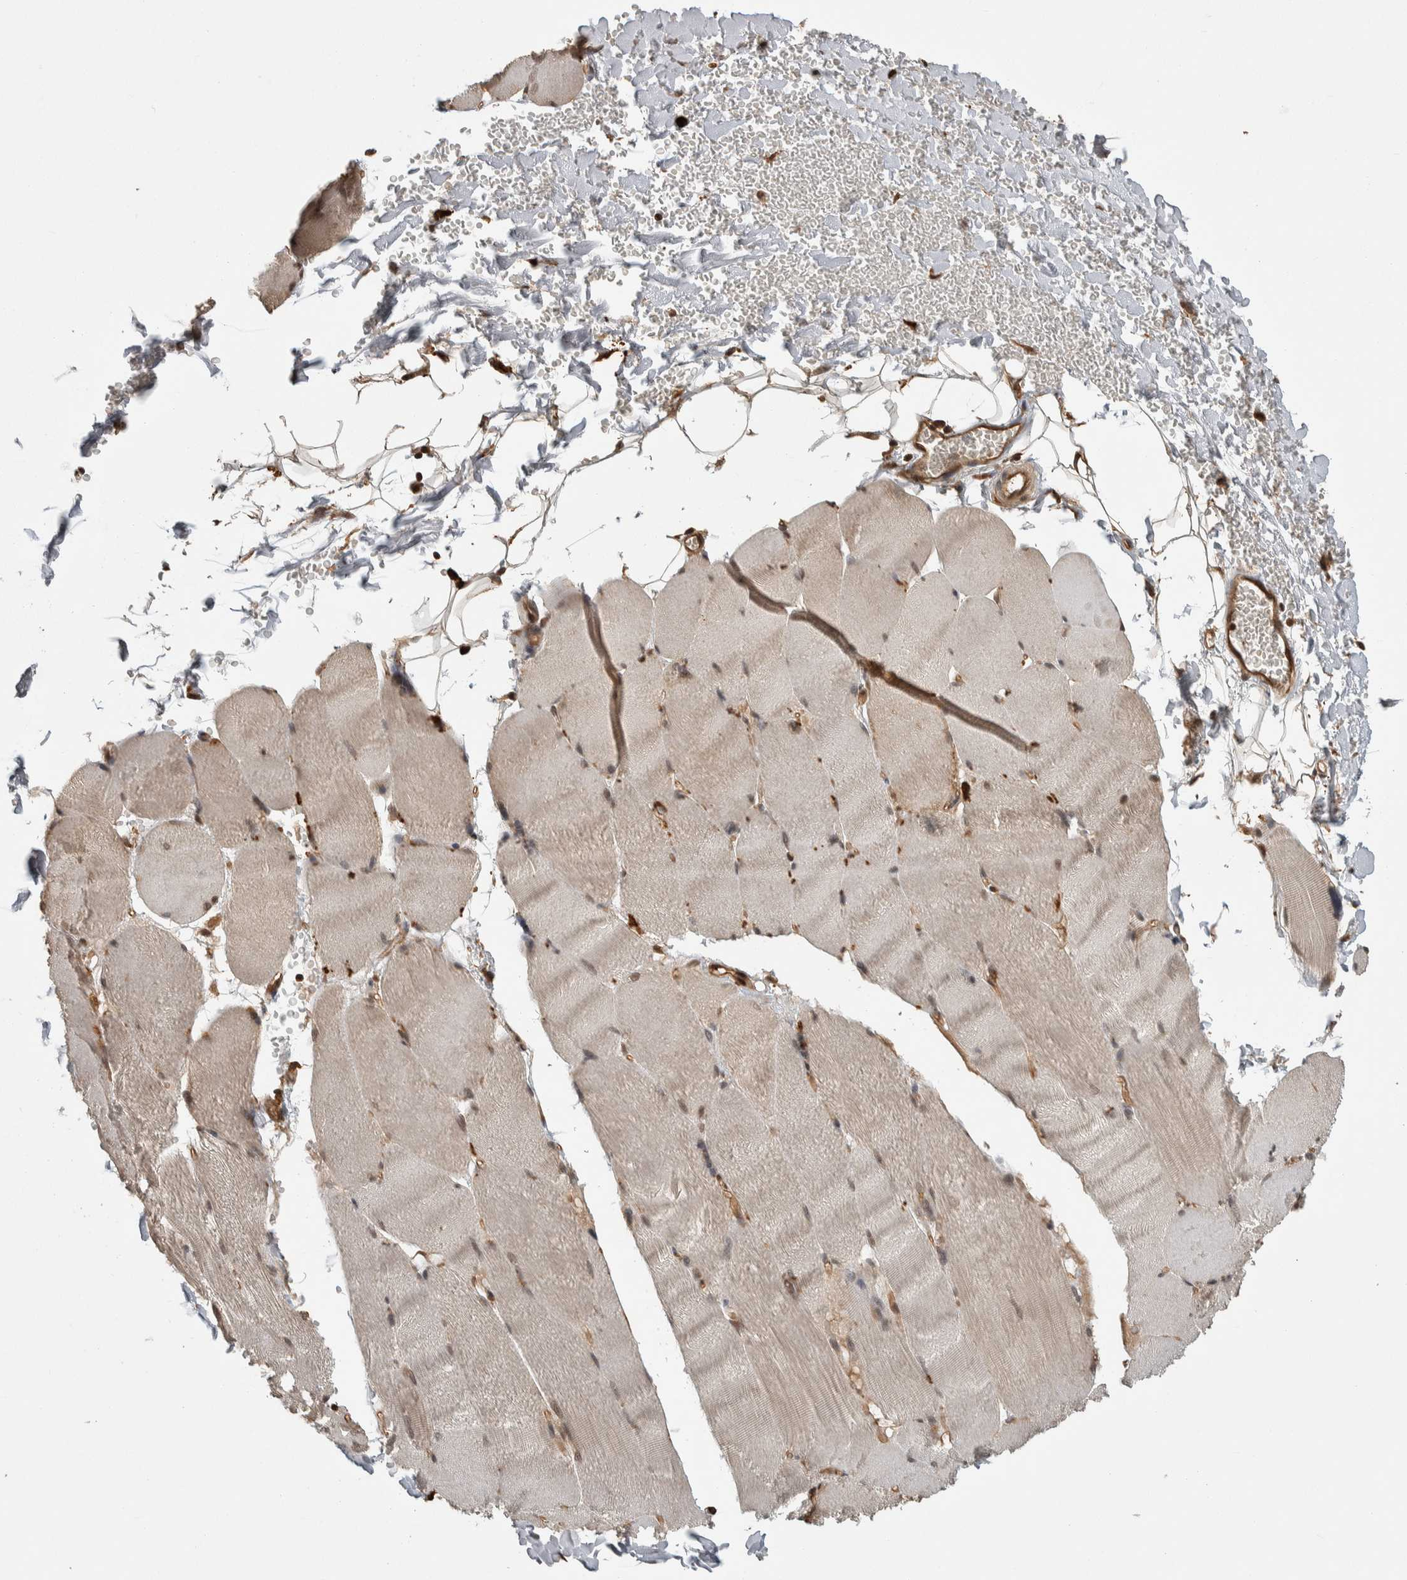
{"staining": {"intensity": "weak", "quantity": "<25%", "location": "cytoplasmic/membranous"}, "tissue": "skeletal muscle", "cell_type": "Myocytes", "image_type": "normal", "snomed": [{"axis": "morphology", "description": "Normal tissue, NOS"}, {"axis": "topography", "description": "Skin"}, {"axis": "topography", "description": "Skeletal muscle"}], "caption": "High magnification brightfield microscopy of normal skeletal muscle stained with DAB (brown) and counterstained with hematoxylin (blue): myocytes show no significant staining. Brightfield microscopy of IHC stained with DAB (3,3'-diaminobenzidine) (brown) and hematoxylin (blue), captured at high magnification.", "gene": "ZNF592", "patient": {"sex": "male", "age": 83}}